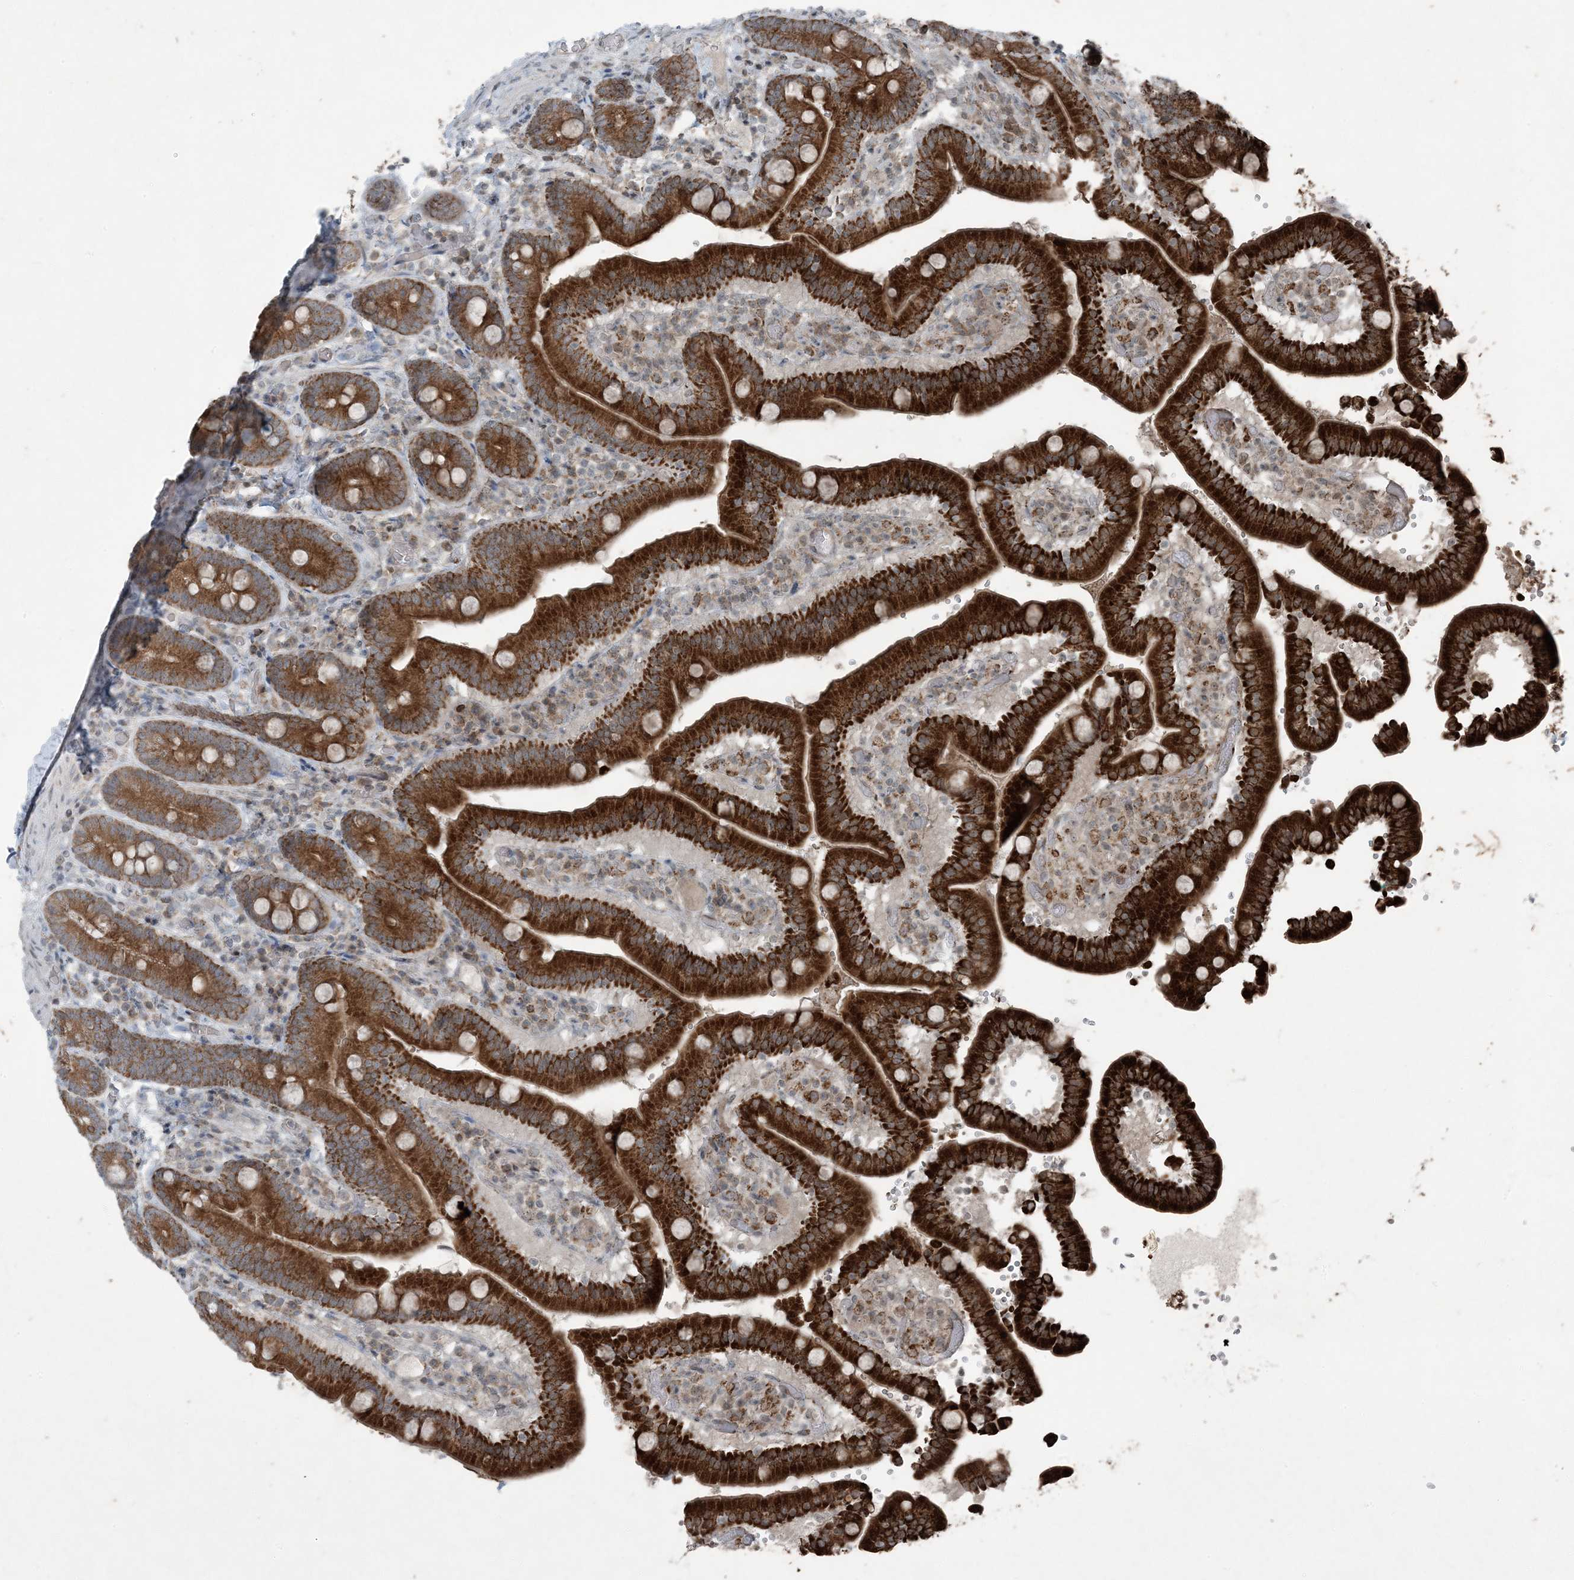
{"staining": {"intensity": "strong", "quantity": ">75%", "location": "cytoplasmic/membranous"}, "tissue": "duodenum", "cell_type": "Glandular cells", "image_type": "normal", "snomed": [{"axis": "morphology", "description": "Normal tissue, NOS"}, {"axis": "topography", "description": "Duodenum"}], "caption": "IHC photomicrograph of unremarkable duodenum stained for a protein (brown), which reveals high levels of strong cytoplasmic/membranous positivity in approximately >75% of glandular cells.", "gene": "PC", "patient": {"sex": "female", "age": 62}}